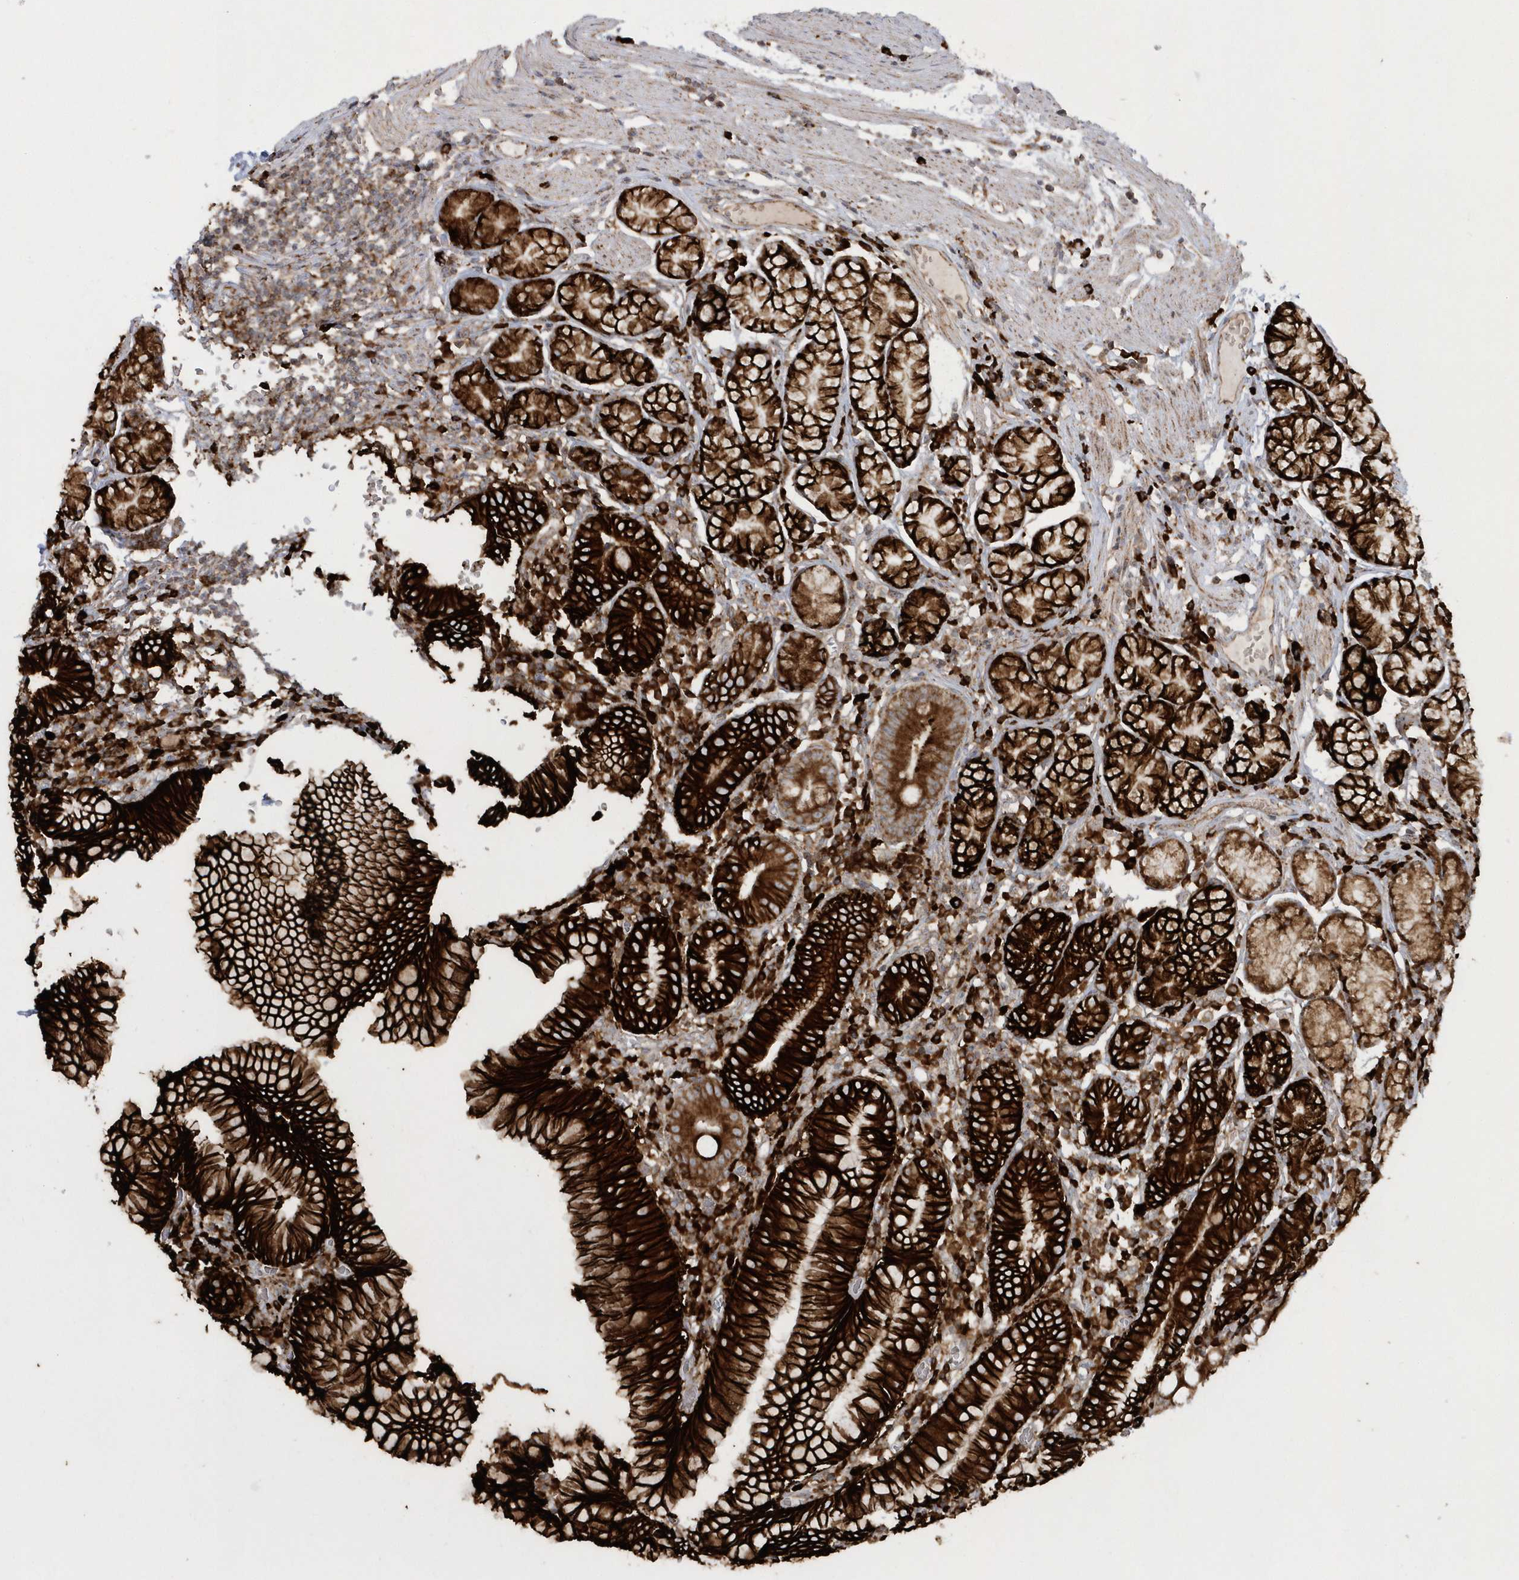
{"staining": {"intensity": "strong", "quantity": ">75%", "location": "cytoplasmic/membranous"}, "tissue": "stomach", "cell_type": "Glandular cells", "image_type": "normal", "snomed": [{"axis": "morphology", "description": "Normal tissue, NOS"}, {"axis": "topography", "description": "Stomach"}], "caption": "Protein expression analysis of unremarkable stomach shows strong cytoplasmic/membranous staining in approximately >75% of glandular cells. (brown staining indicates protein expression, while blue staining denotes nuclei).", "gene": "SH3BP2", "patient": {"sex": "male", "age": 55}}